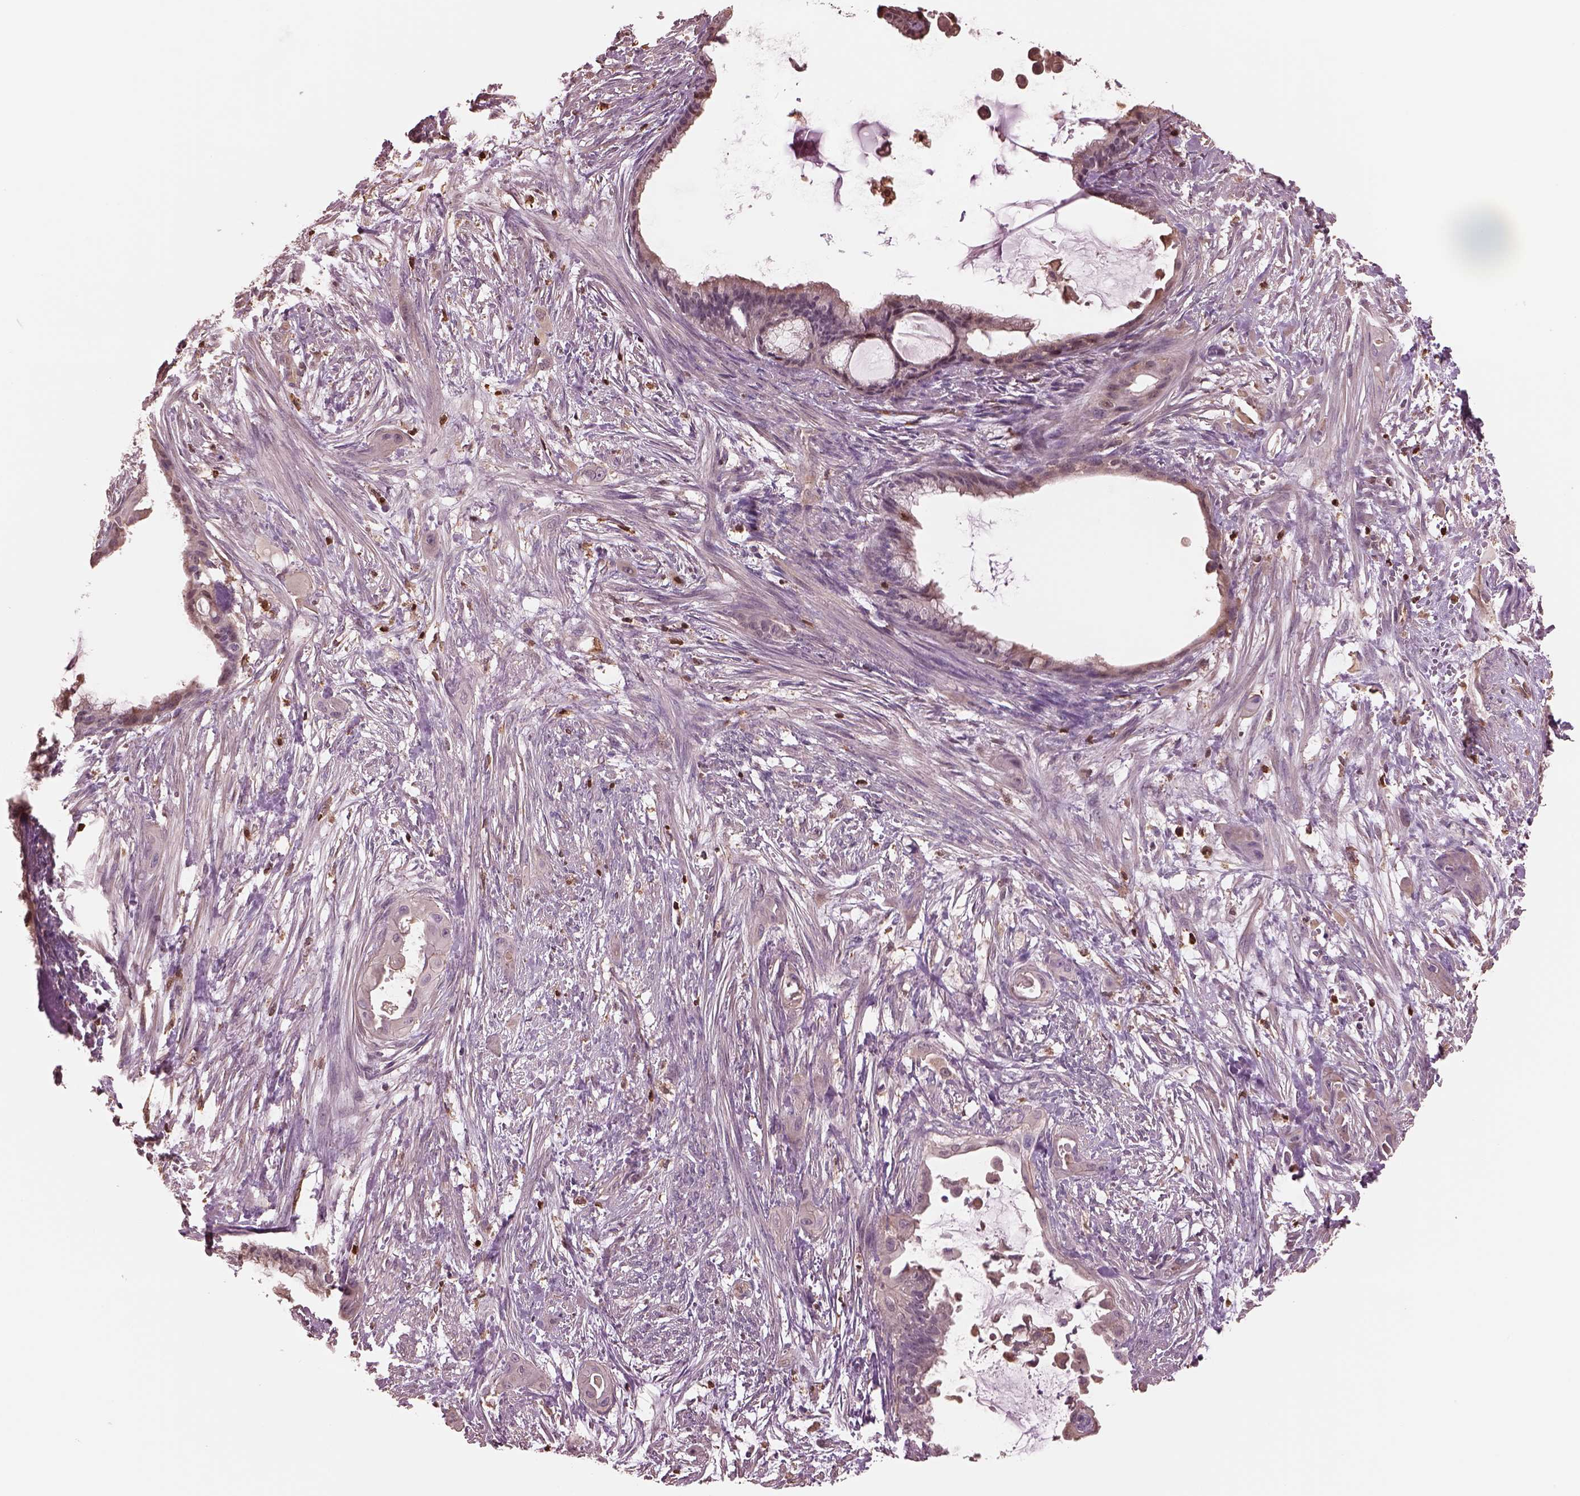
{"staining": {"intensity": "weak", "quantity": ">75%", "location": "cytoplasmic/membranous"}, "tissue": "endometrial cancer", "cell_type": "Tumor cells", "image_type": "cancer", "snomed": [{"axis": "morphology", "description": "Adenocarcinoma, NOS"}, {"axis": "topography", "description": "Endometrium"}], "caption": "Protein analysis of endometrial cancer tissue demonstrates weak cytoplasmic/membranous positivity in about >75% of tumor cells. Immunohistochemistry (ihc) stains the protein in brown and the nuclei are stained blue.", "gene": "IL31RA", "patient": {"sex": "female", "age": 86}}